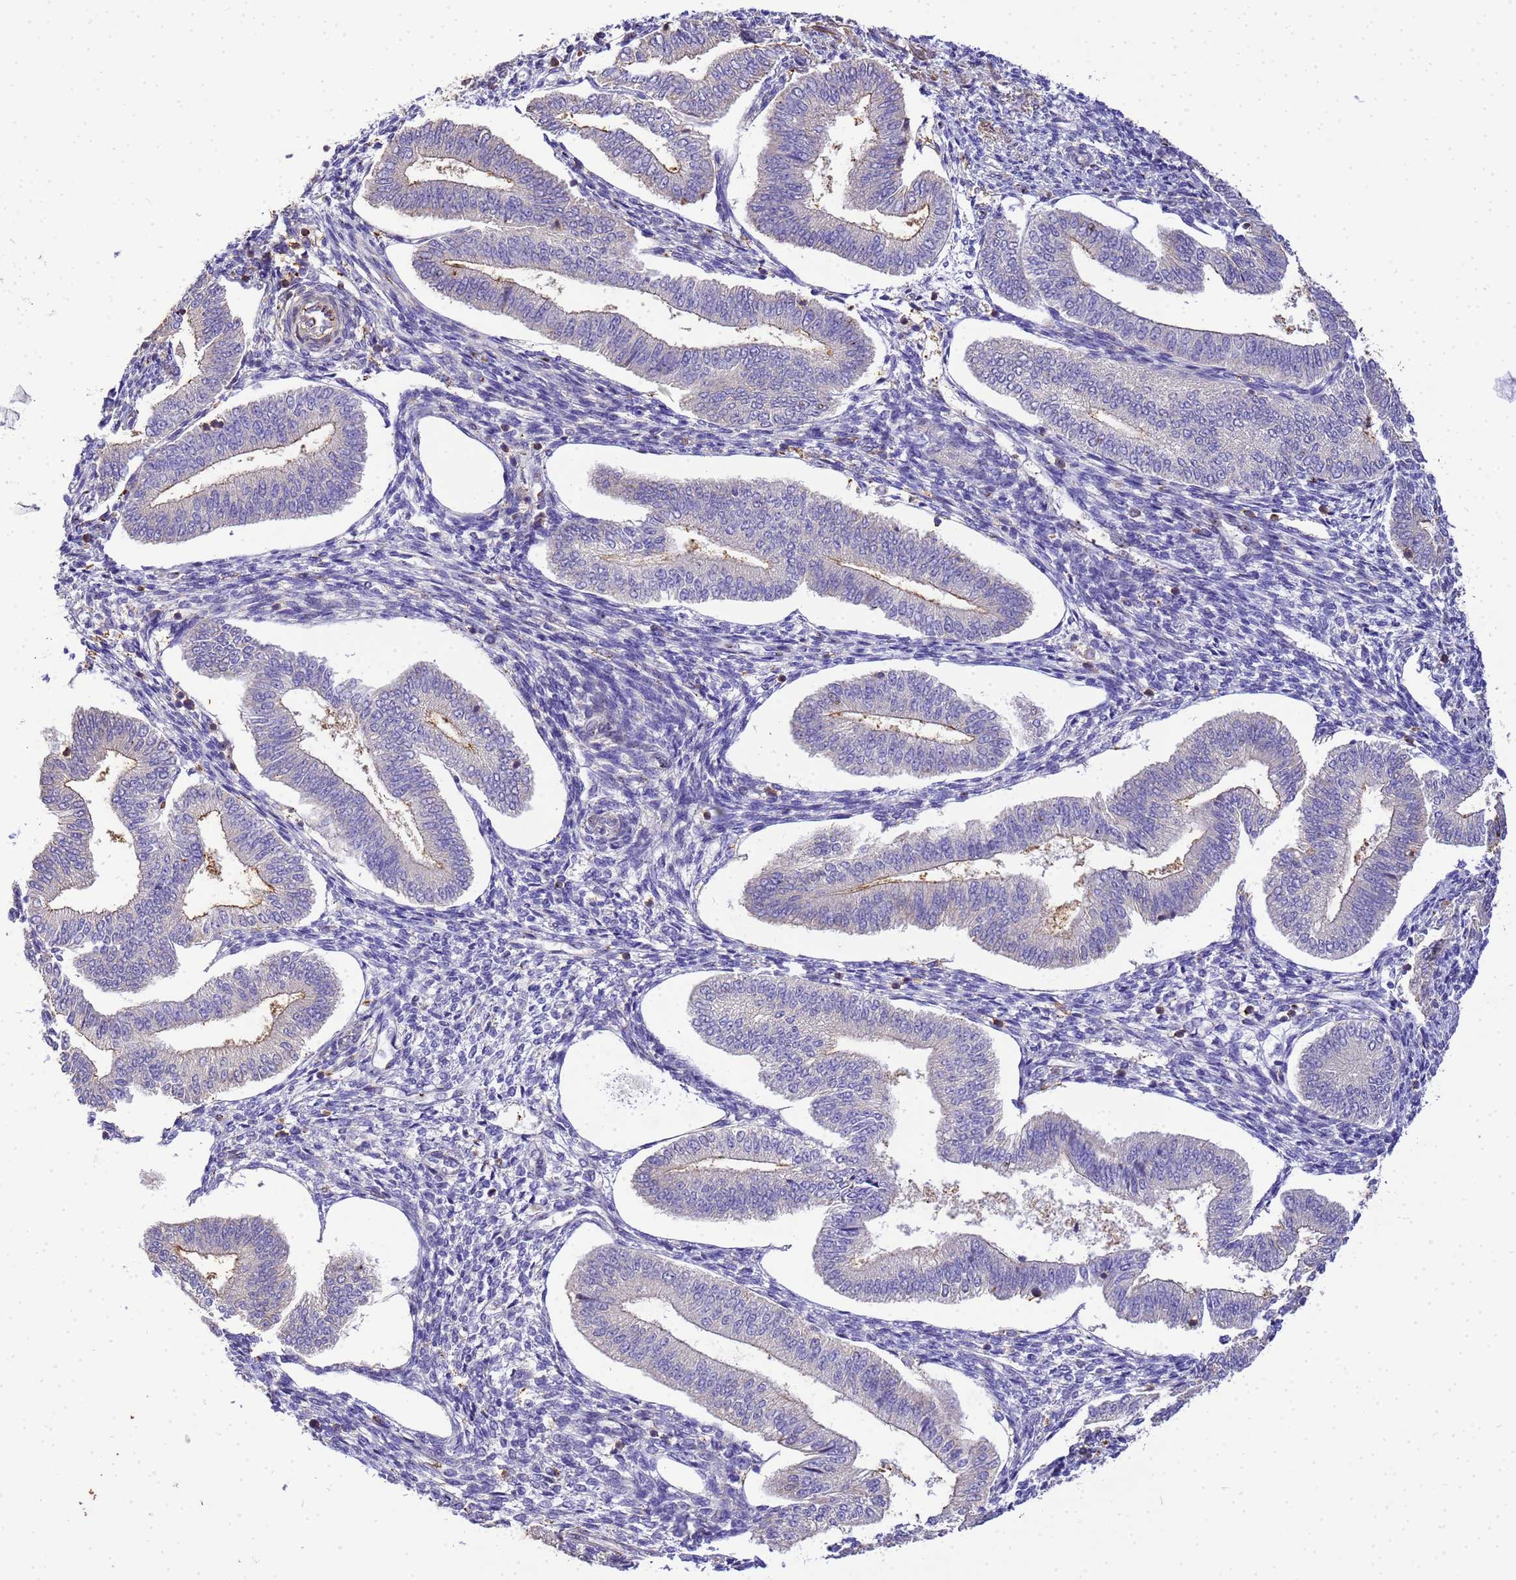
{"staining": {"intensity": "moderate", "quantity": "<25%", "location": "cytoplasmic/membranous"}, "tissue": "endometrium", "cell_type": "Cells in endometrial stroma", "image_type": "normal", "snomed": [{"axis": "morphology", "description": "Normal tissue, NOS"}, {"axis": "topography", "description": "Endometrium"}], "caption": "Human endometrium stained with a protein marker demonstrates moderate staining in cells in endometrial stroma.", "gene": "WDR64", "patient": {"sex": "female", "age": 34}}